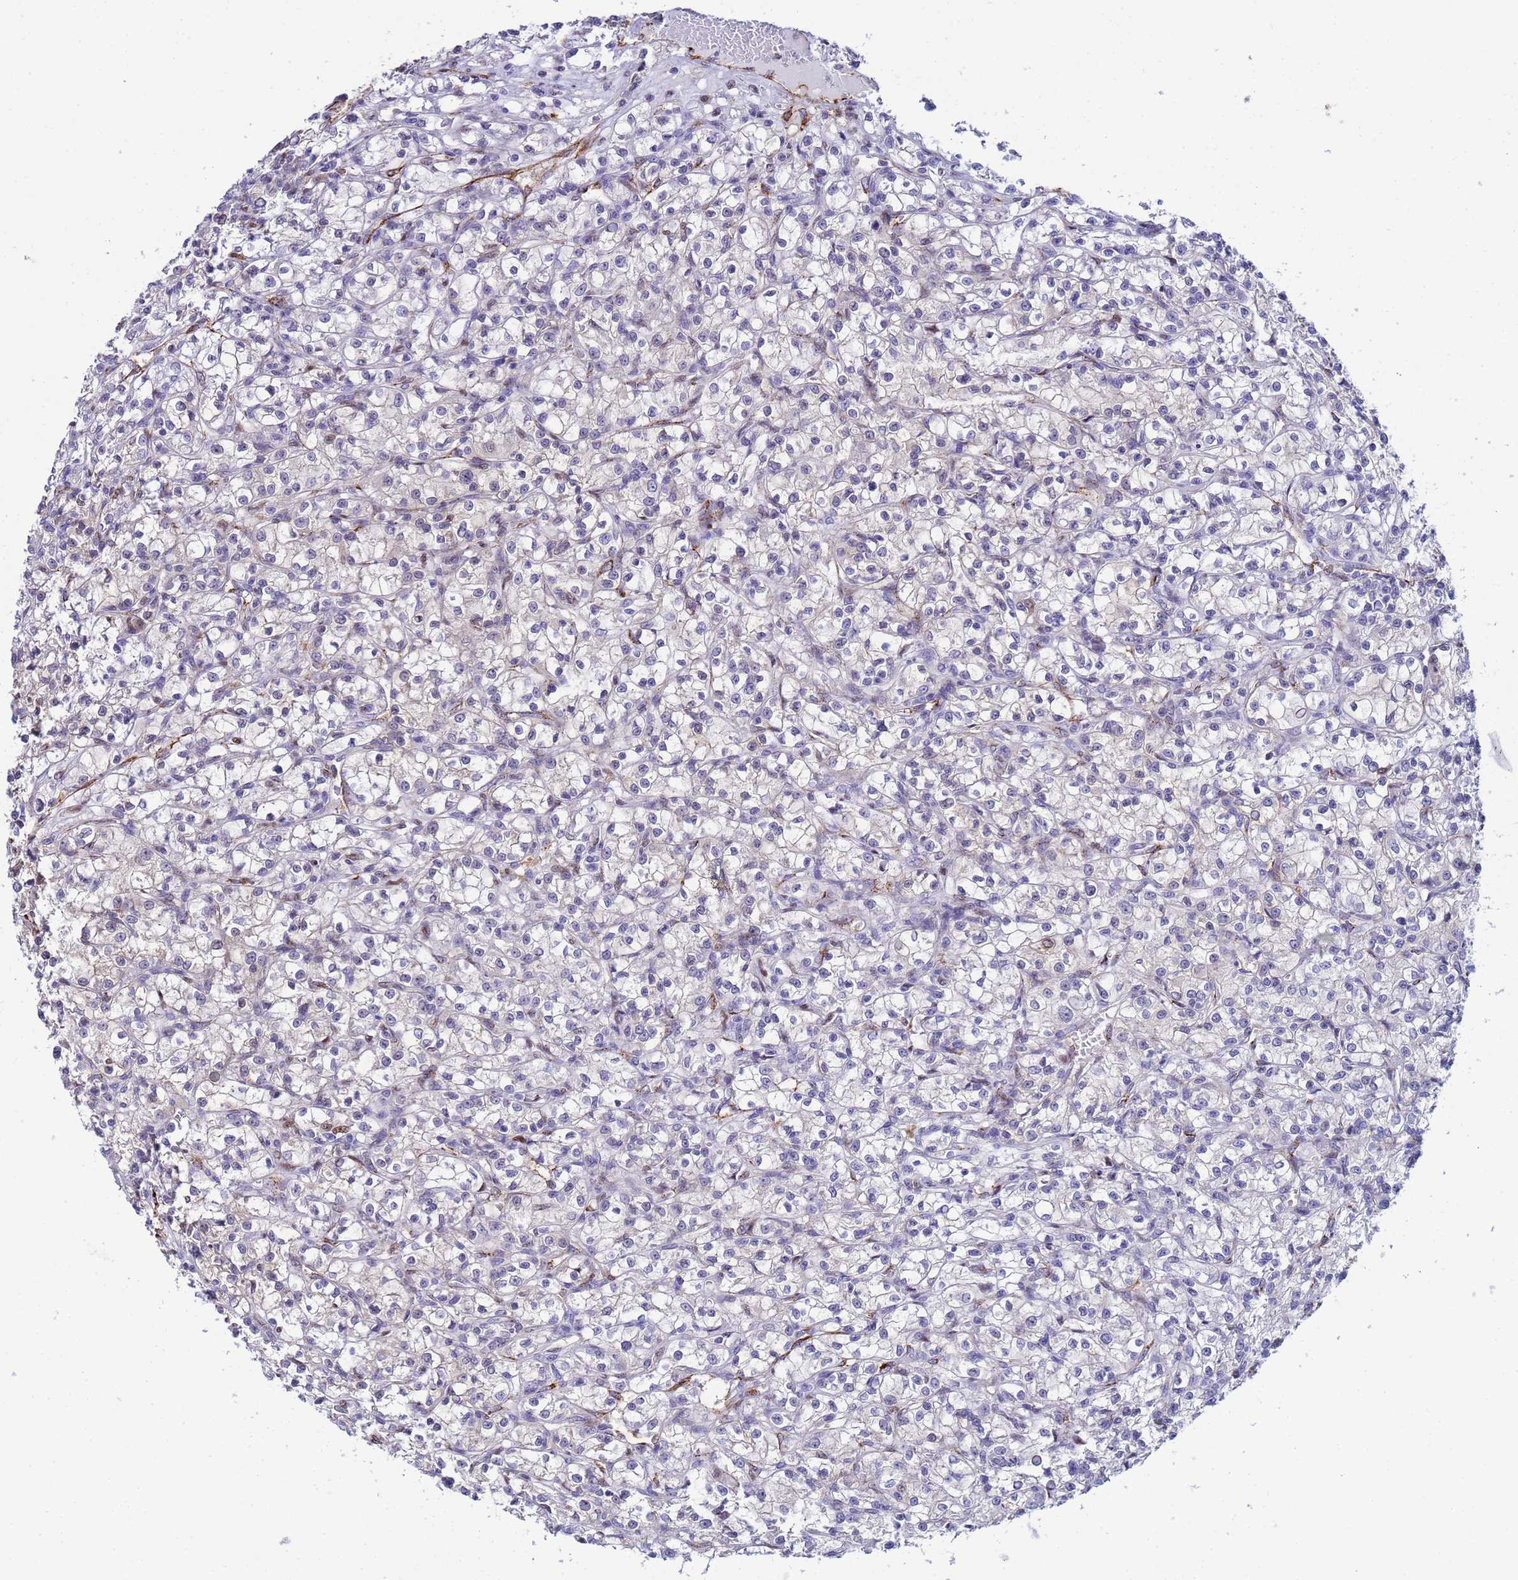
{"staining": {"intensity": "negative", "quantity": "none", "location": "none"}, "tissue": "renal cancer", "cell_type": "Tumor cells", "image_type": "cancer", "snomed": [{"axis": "morphology", "description": "Adenocarcinoma, NOS"}, {"axis": "topography", "description": "Kidney"}], "caption": "Renal cancer (adenocarcinoma) was stained to show a protein in brown. There is no significant expression in tumor cells.", "gene": "SLC25A37", "patient": {"sex": "female", "age": 59}}